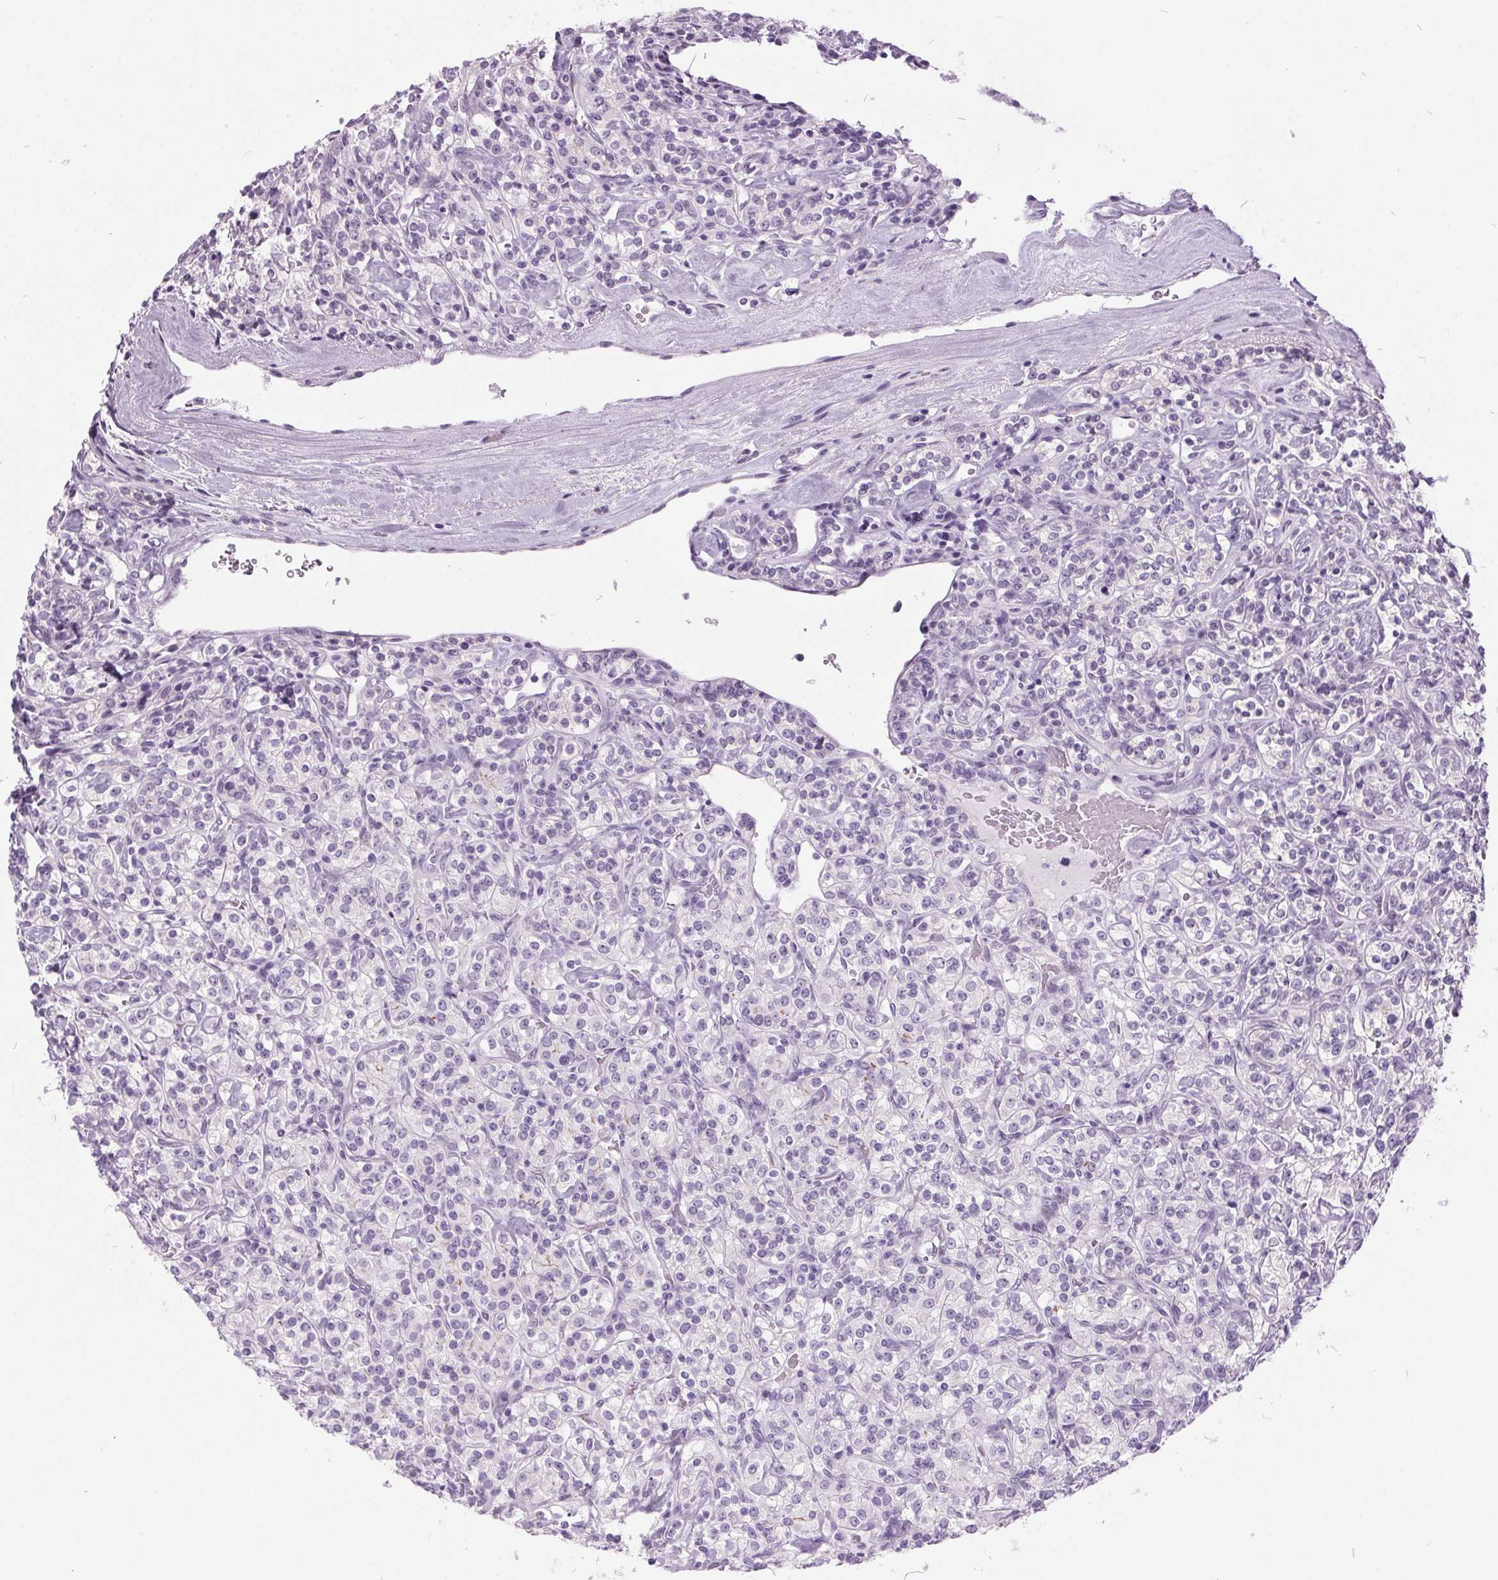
{"staining": {"intensity": "negative", "quantity": "none", "location": "none"}, "tissue": "renal cancer", "cell_type": "Tumor cells", "image_type": "cancer", "snomed": [{"axis": "morphology", "description": "Adenocarcinoma, NOS"}, {"axis": "topography", "description": "Kidney"}], "caption": "This is an immunohistochemistry (IHC) photomicrograph of renal cancer. There is no staining in tumor cells.", "gene": "ODAD2", "patient": {"sex": "male", "age": 77}}